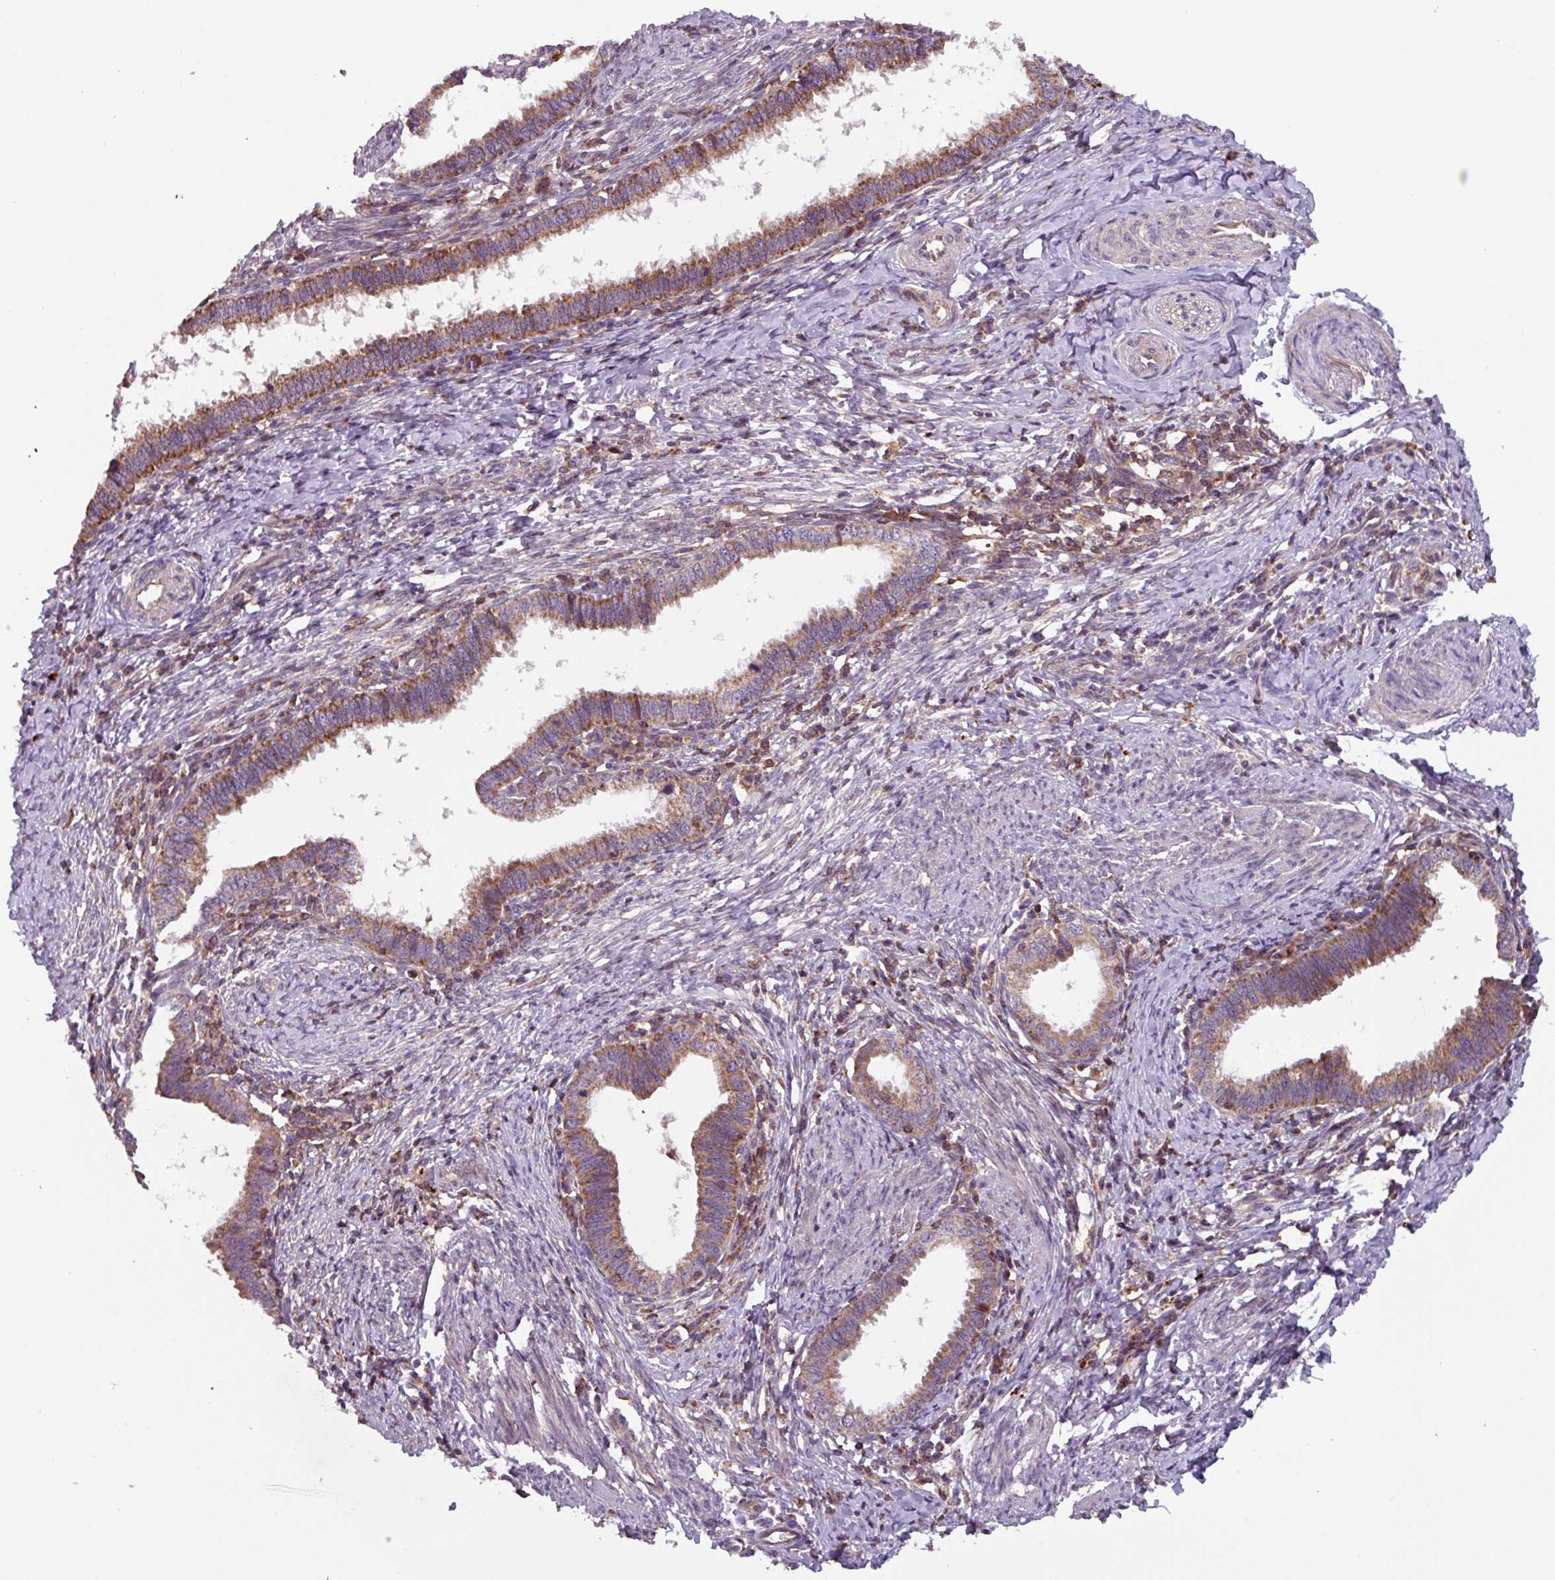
{"staining": {"intensity": "moderate", "quantity": ">75%", "location": "cytoplasmic/membranous"}, "tissue": "cervical cancer", "cell_type": "Tumor cells", "image_type": "cancer", "snomed": [{"axis": "morphology", "description": "Adenocarcinoma, NOS"}, {"axis": "topography", "description": "Cervix"}], "caption": "Cervical adenocarcinoma tissue shows moderate cytoplasmic/membranous staining in about >75% of tumor cells, visualized by immunohistochemistry. Immunohistochemistry stains the protein in brown and the nuclei are stained blue.", "gene": "PLEKHD1", "patient": {"sex": "female", "age": 36}}